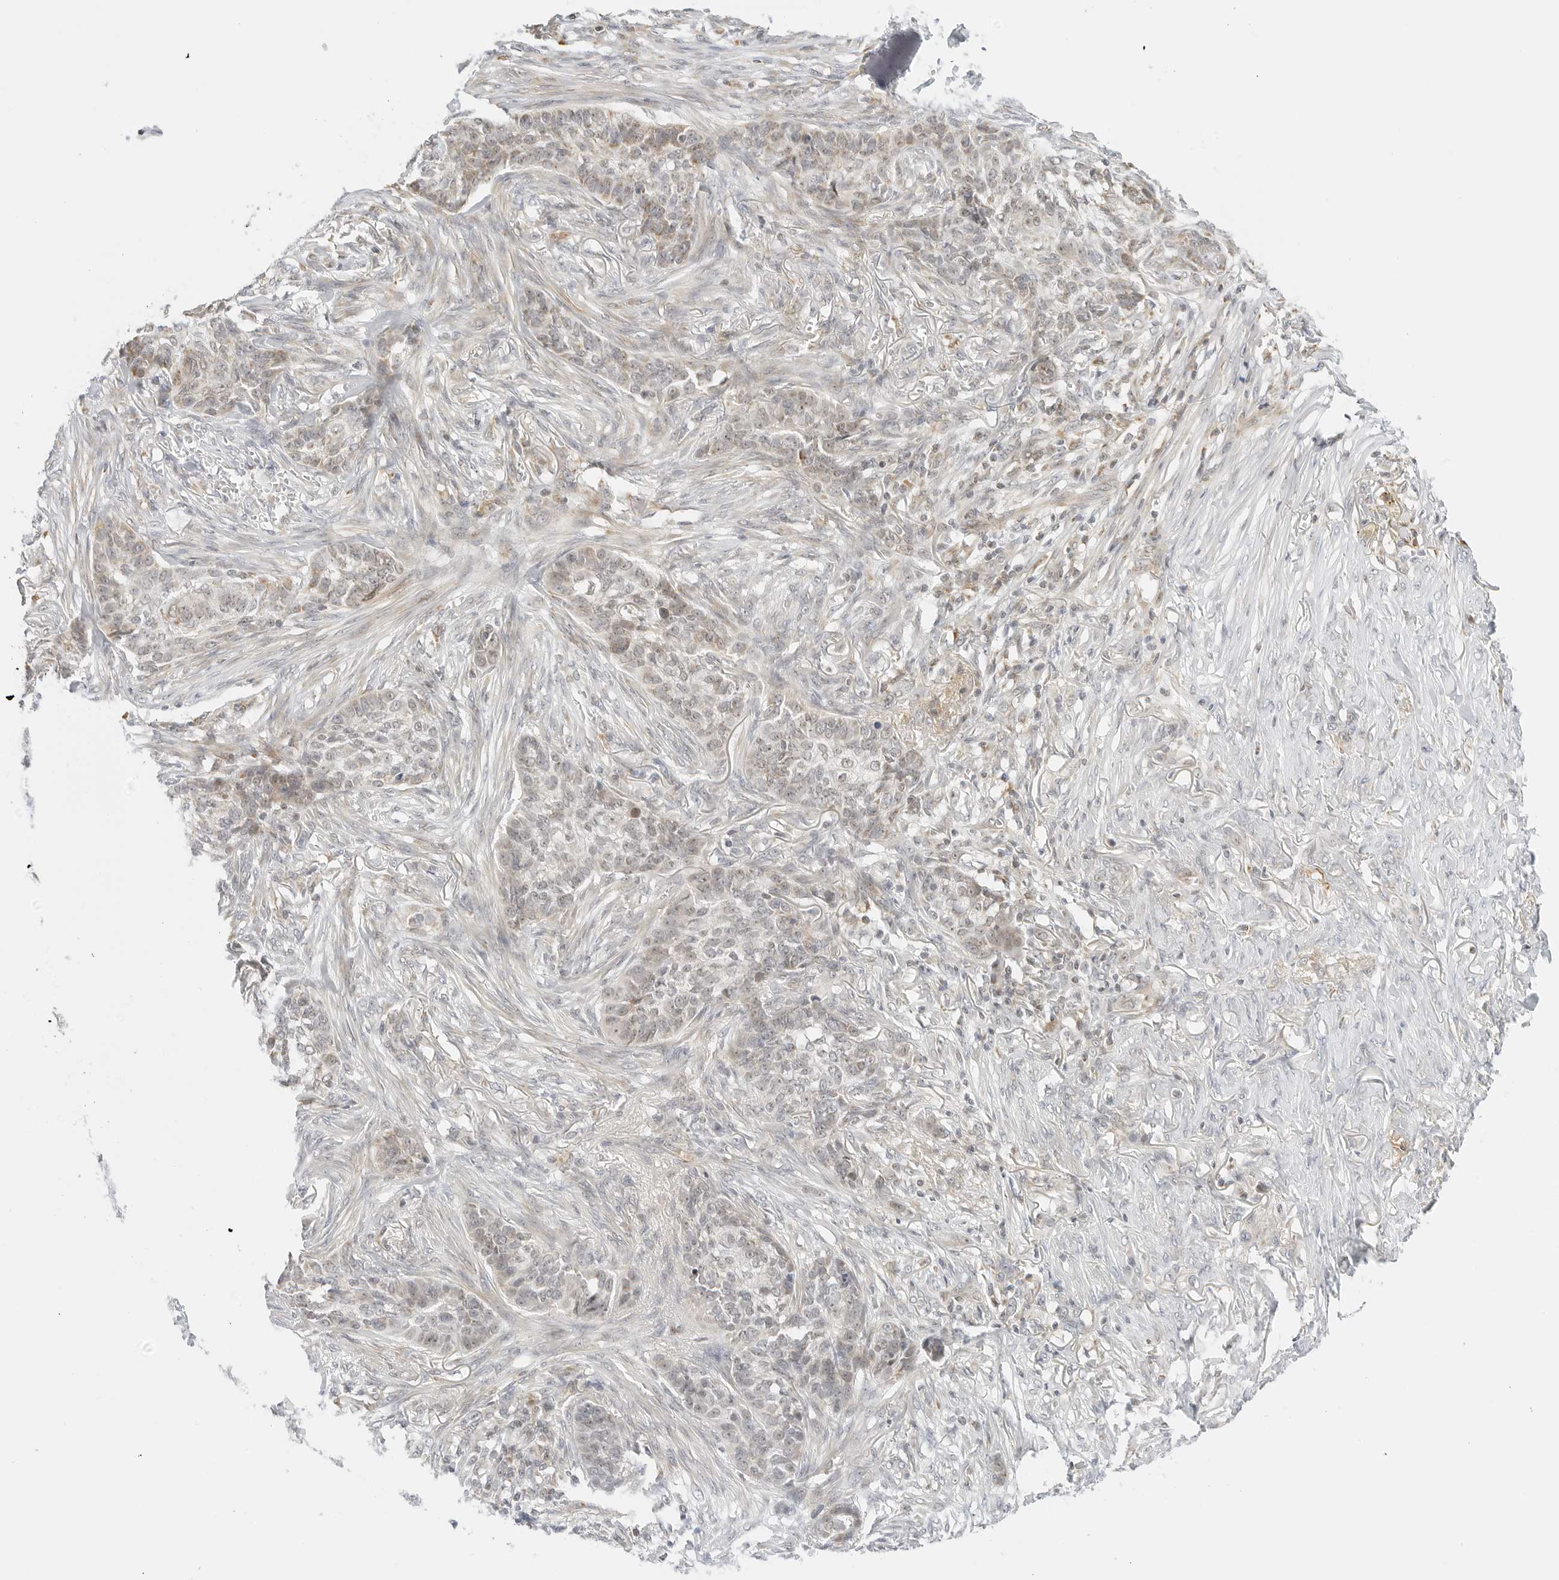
{"staining": {"intensity": "weak", "quantity": "<25%", "location": "cytoplasmic/membranous,nuclear"}, "tissue": "skin cancer", "cell_type": "Tumor cells", "image_type": "cancer", "snomed": [{"axis": "morphology", "description": "Basal cell carcinoma"}, {"axis": "topography", "description": "Skin"}], "caption": "IHC image of neoplastic tissue: basal cell carcinoma (skin) stained with DAB exhibits no significant protein expression in tumor cells.", "gene": "GORAB", "patient": {"sex": "male", "age": 85}}